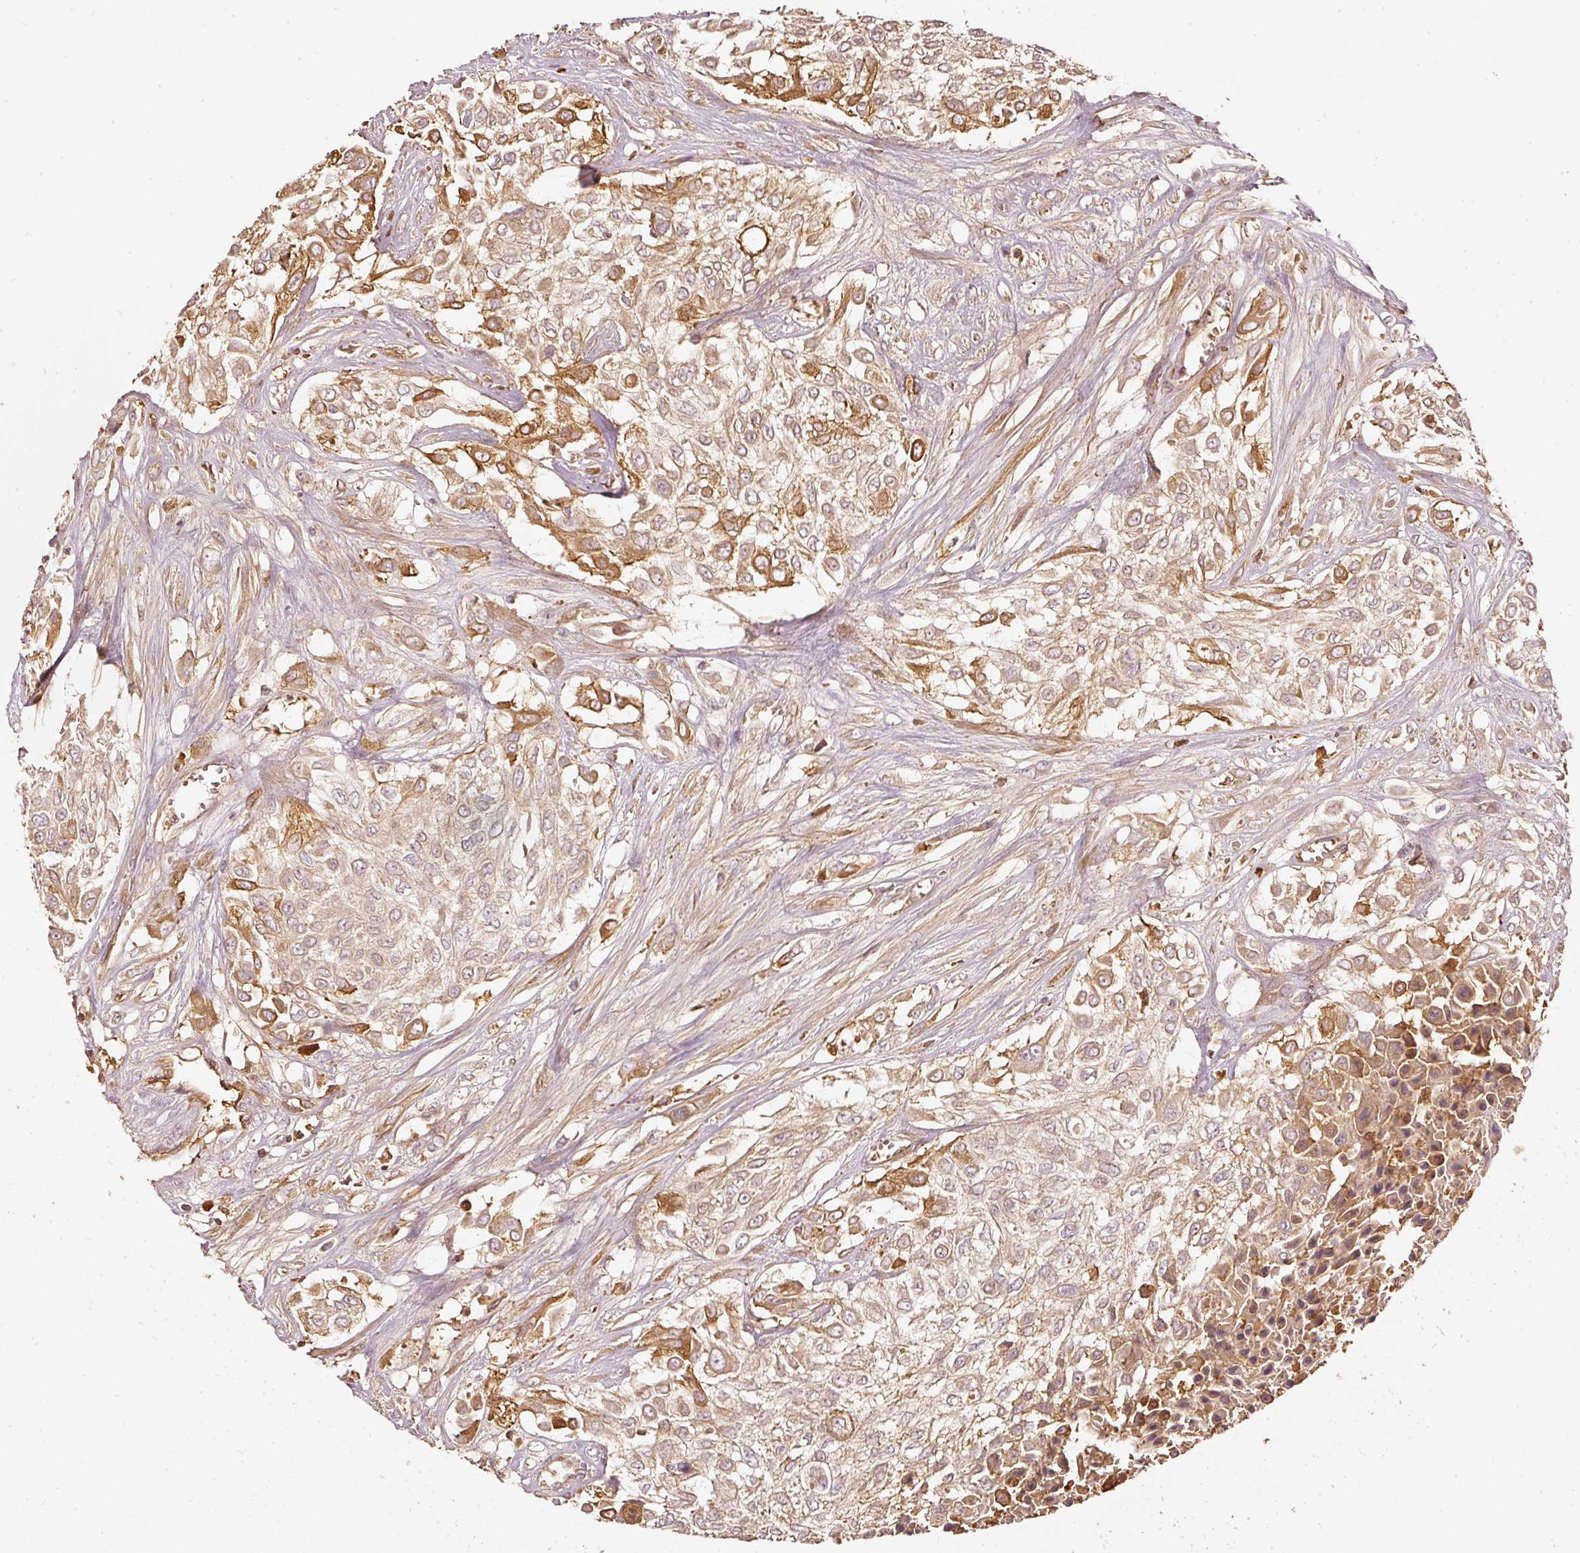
{"staining": {"intensity": "moderate", "quantity": "25%-75%", "location": "cytoplasmic/membranous"}, "tissue": "urothelial cancer", "cell_type": "Tumor cells", "image_type": "cancer", "snomed": [{"axis": "morphology", "description": "Urothelial carcinoma, High grade"}, {"axis": "topography", "description": "Urinary bladder"}], "caption": "Immunohistochemistry (DAB) staining of urothelial cancer demonstrates moderate cytoplasmic/membranous protein positivity in approximately 25%-75% of tumor cells.", "gene": "EVL", "patient": {"sex": "male", "age": 57}}